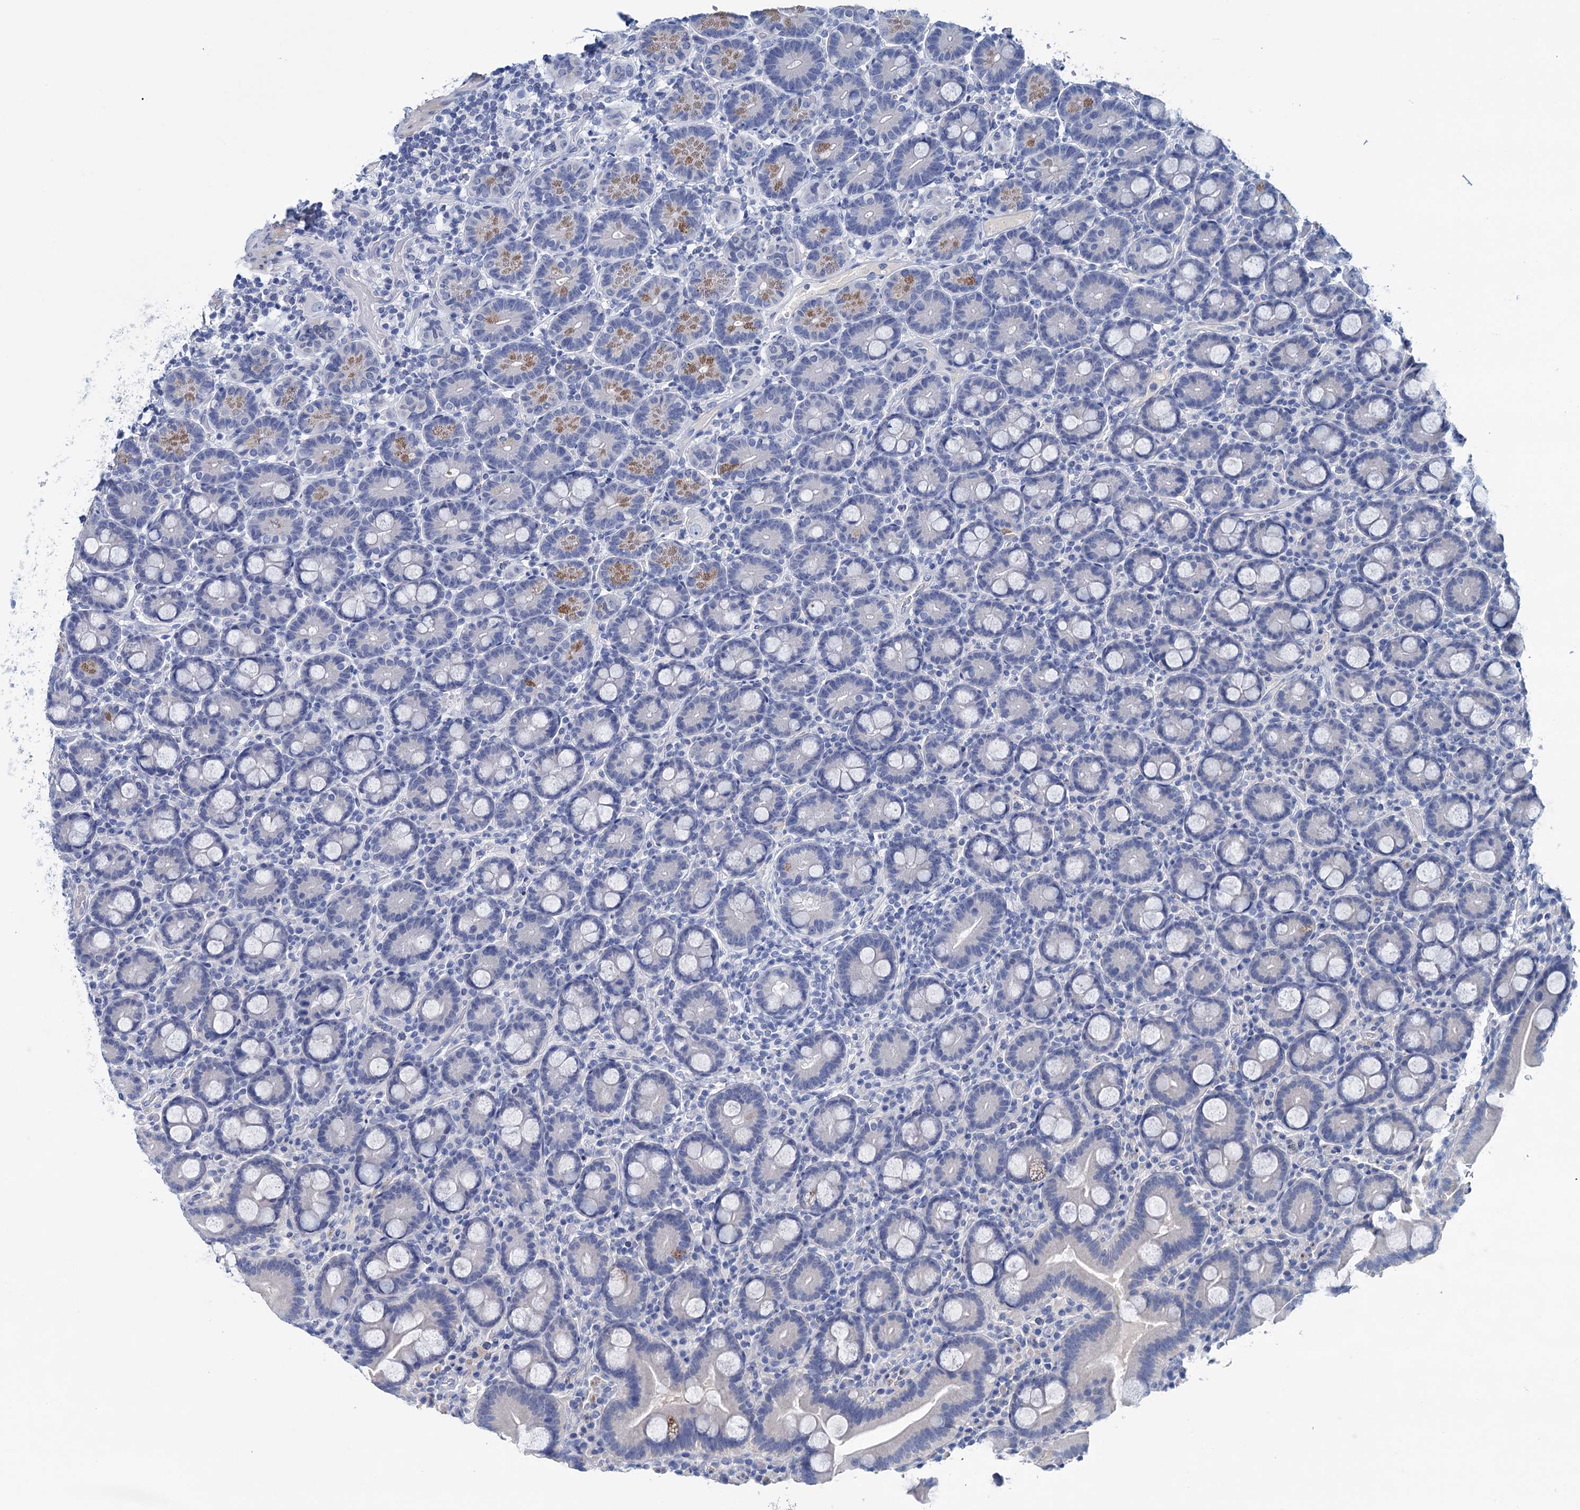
{"staining": {"intensity": "moderate", "quantity": "<25%", "location": "cytoplasmic/membranous"}, "tissue": "duodenum", "cell_type": "Glandular cells", "image_type": "normal", "snomed": [{"axis": "morphology", "description": "Normal tissue, NOS"}, {"axis": "topography", "description": "Duodenum"}], "caption": "Immunohistochemical staining of benign human duodenum reveals moderate cytoplasmic/membranous protein expression in about <25% of glandular cells.", "gene": "MYOZ3", "patient": {"sex": "male", "age": 55}}